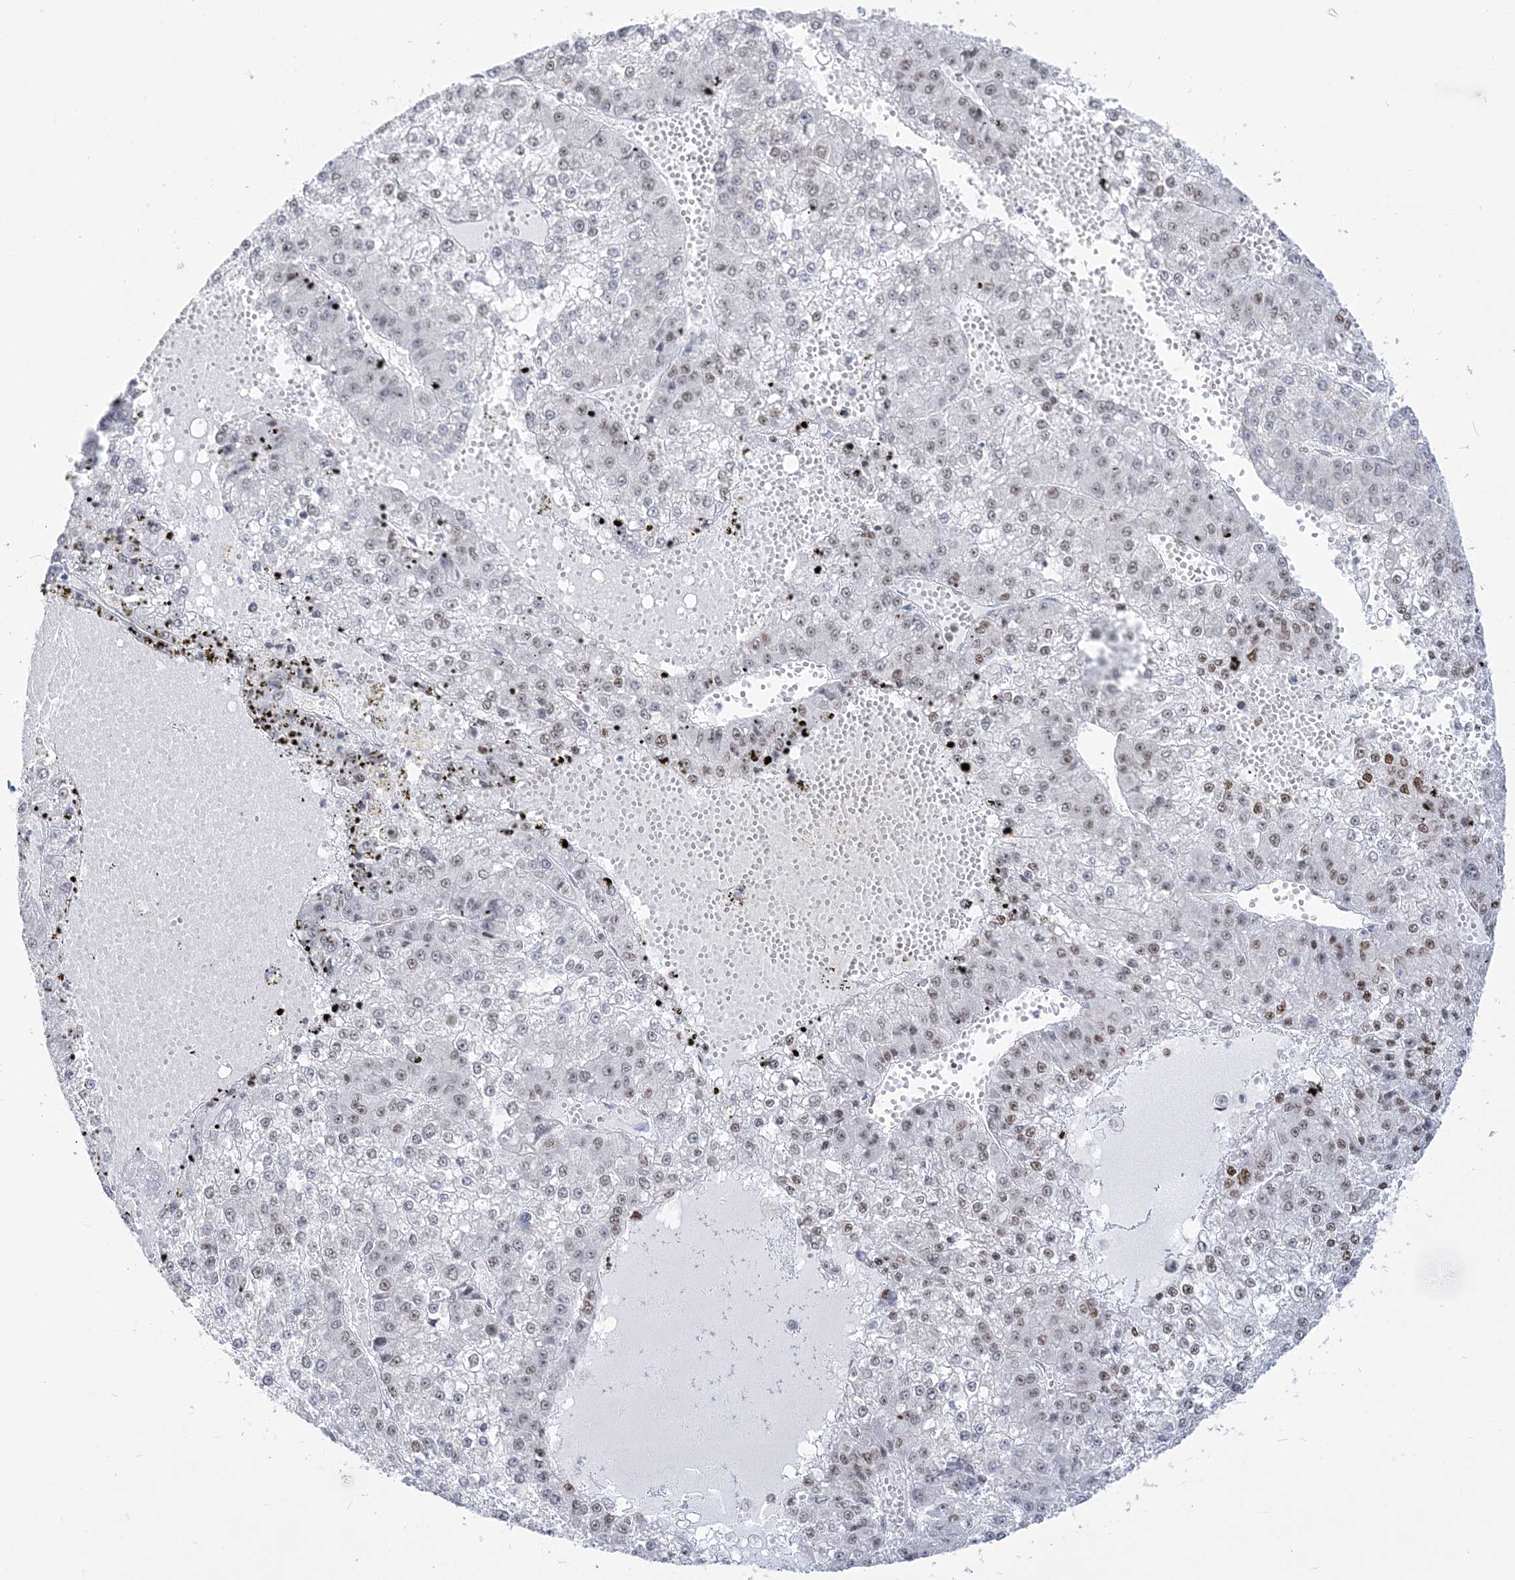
{"staining": {"intensity": "moderate", "quantity": "25%-75%", "location": "nuclear"}, "tissue": "liver cancer", "cell_type": "Tumor cells", "image_type": "cancer", "snomed": [{"axis": "morphology", "description": "Carcinoma, Hepatocellular, NOS"}, {"axis": "topography", "description": "Liver"}], "caption": "IHC histopathology image of neoplastic tissue: human liver cancer stained using immunohistochemistry (IHC) displays medium levels of moderate protein expression localized specifically in the nuclear of tumor cells, appearing as a nuclear brown color.", "gene": "DDX21", "patient": {"sex": "female", "age": 73}}